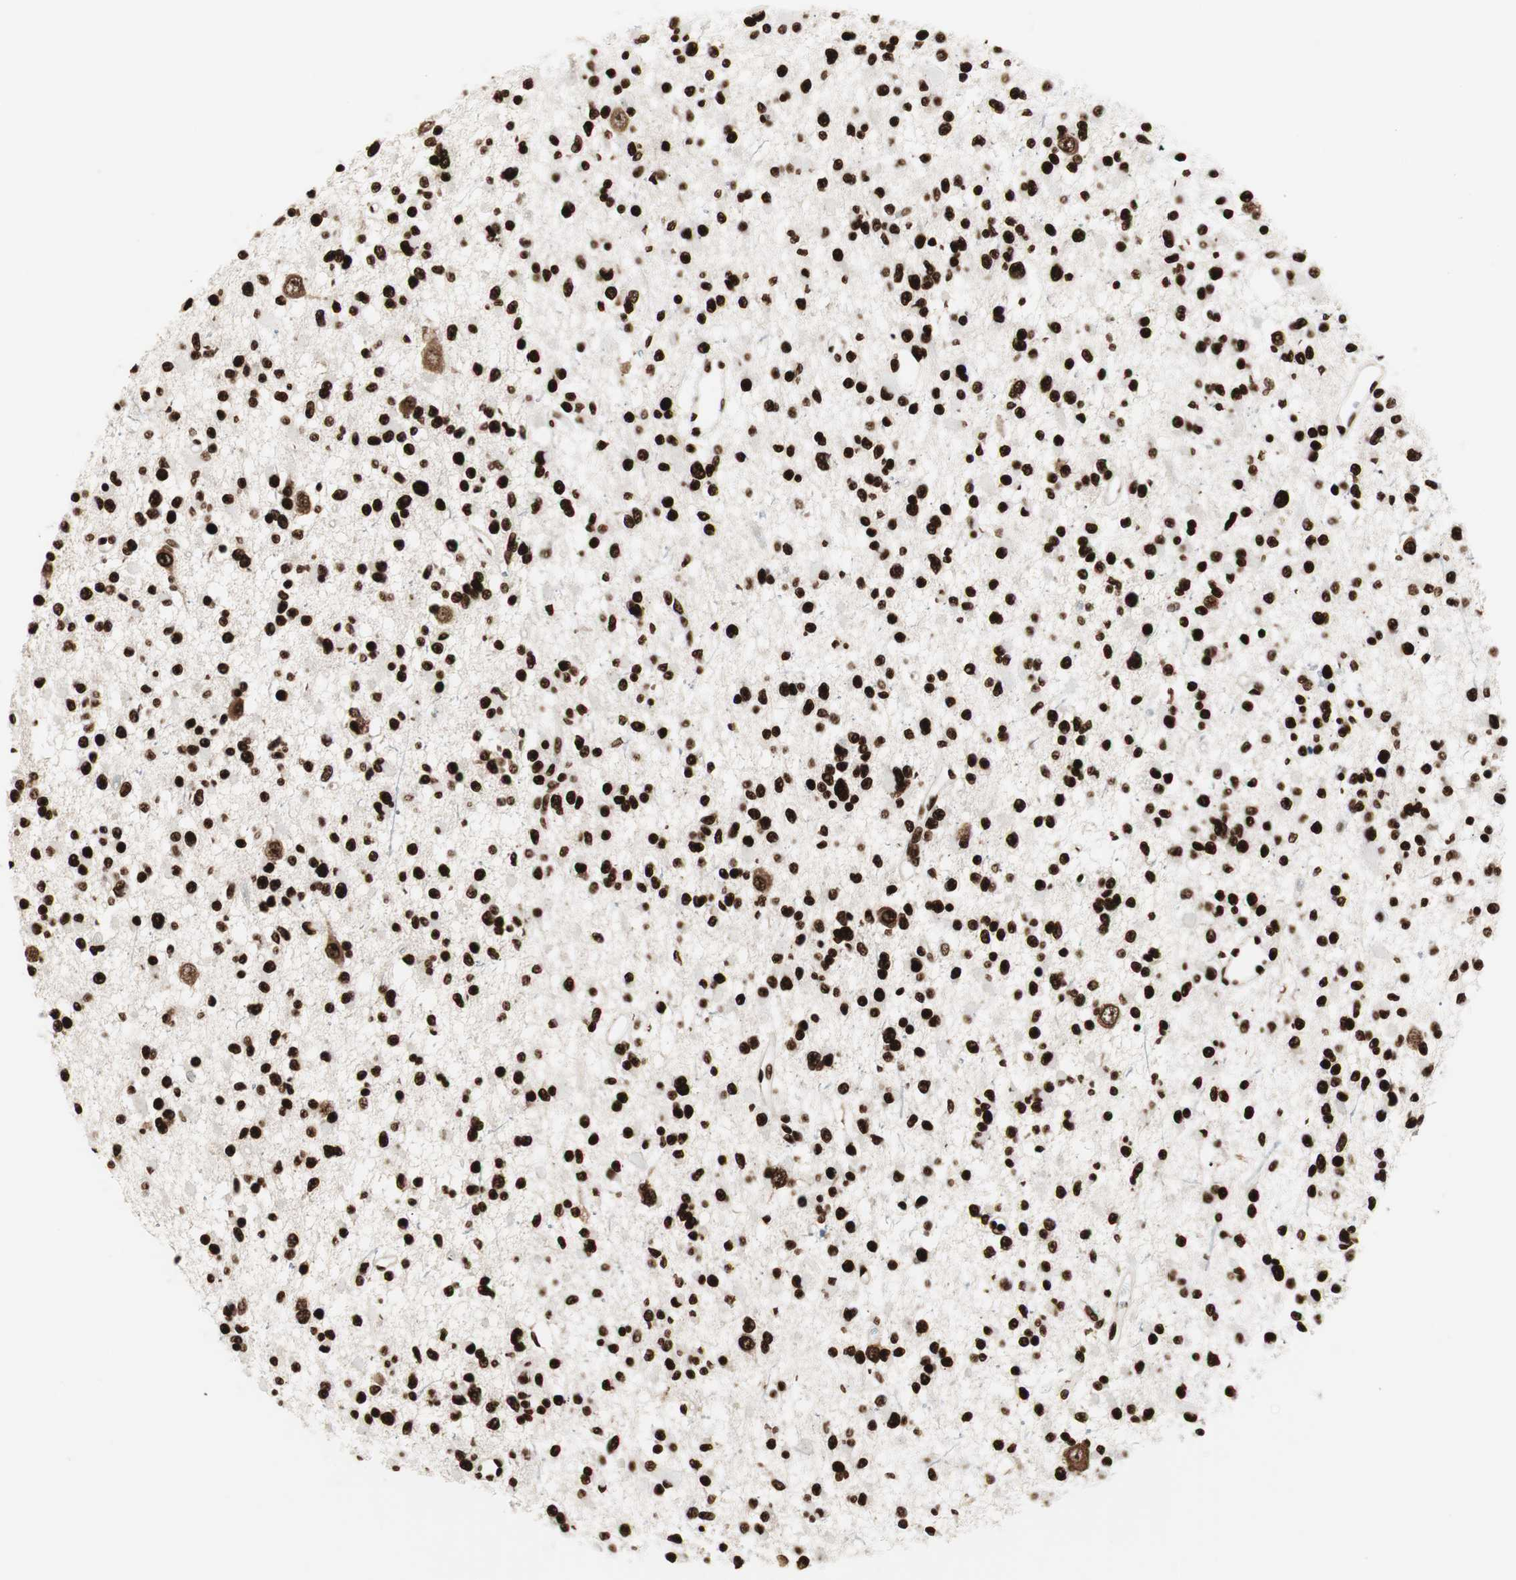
{"staining": {"intensity": "strong", "quantity": ">75%", "location": "nuclear"}, "tissue": "glioma", "cell_type": "Tumor cells", "image_type": "cancer", "snomed": [{"axis": "morphology", "description": "Glioma, malignant, Low grade"}, {"axis": "topography", "description": "Brain"}], "caption": "There is high levels of strong nuclear staining in tumor cells of low-grade glioma (malignant), as demonstrated by immunohistochemical staining (brown color).", "gene": "MTA2", "patient": {"sex": "female", "age": 22}}